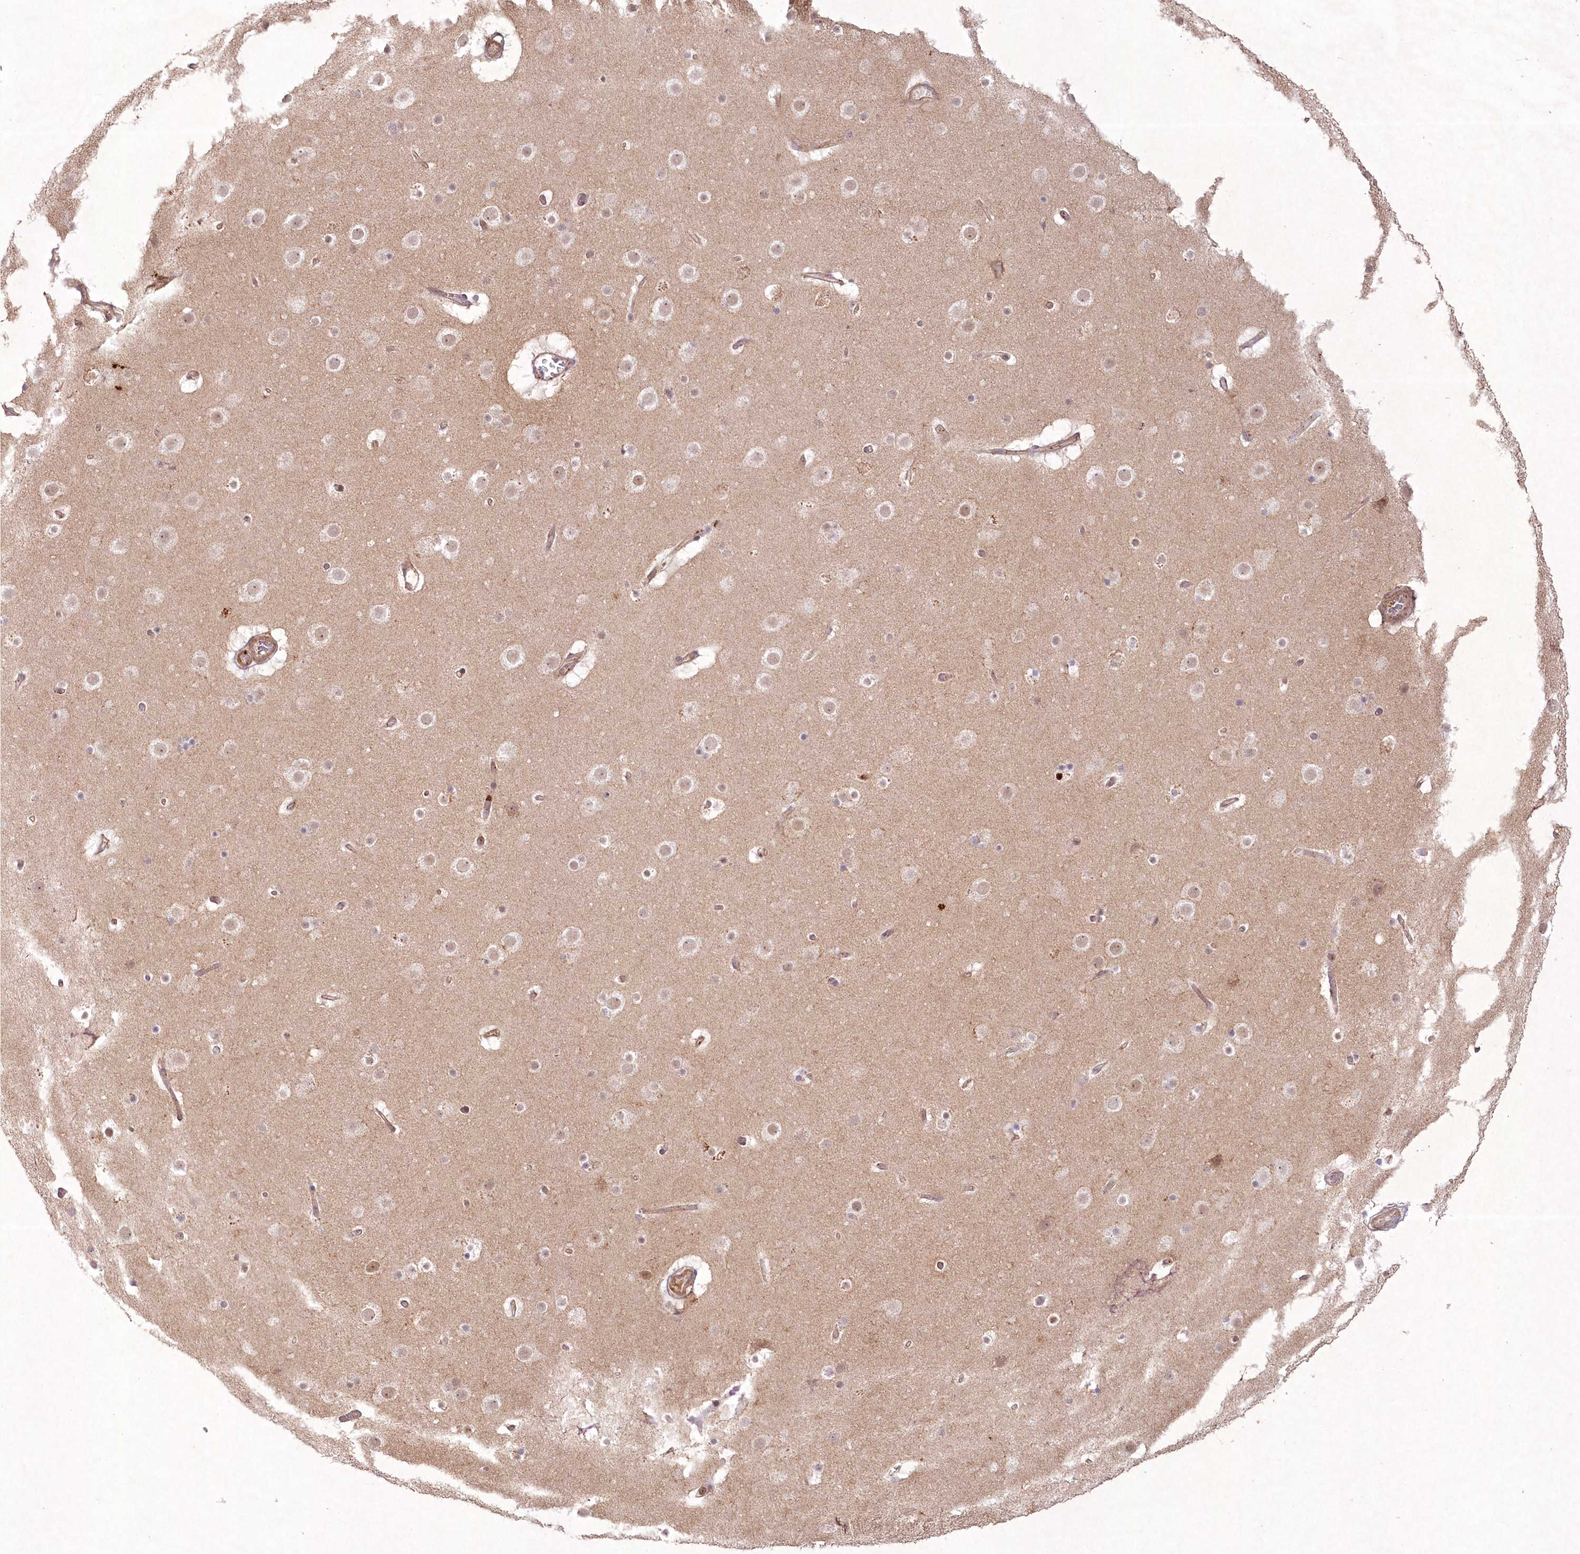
{"staining": {"intensity": "weak", "quantity": "25%-75%", "location": "cytoplasmic/membranous"}, "tissue": "cerebral cortex", "cell_type": "Endothelial cells", "image_type": "normal", "snomed": [{"axis": "morphology", "description": "Normal tissue, NOS"}, {"axis": "topography", "description": "Cerebral cortex"}], "caption": "The image demonstrates staining of unremarkable cerebral cortex, revealing weak cytoplasmic/membranous protein expression (brown color) within endothelial cells.", "gene": "TOGARAM2", "patient": {"sex": "male", "age": 57}}